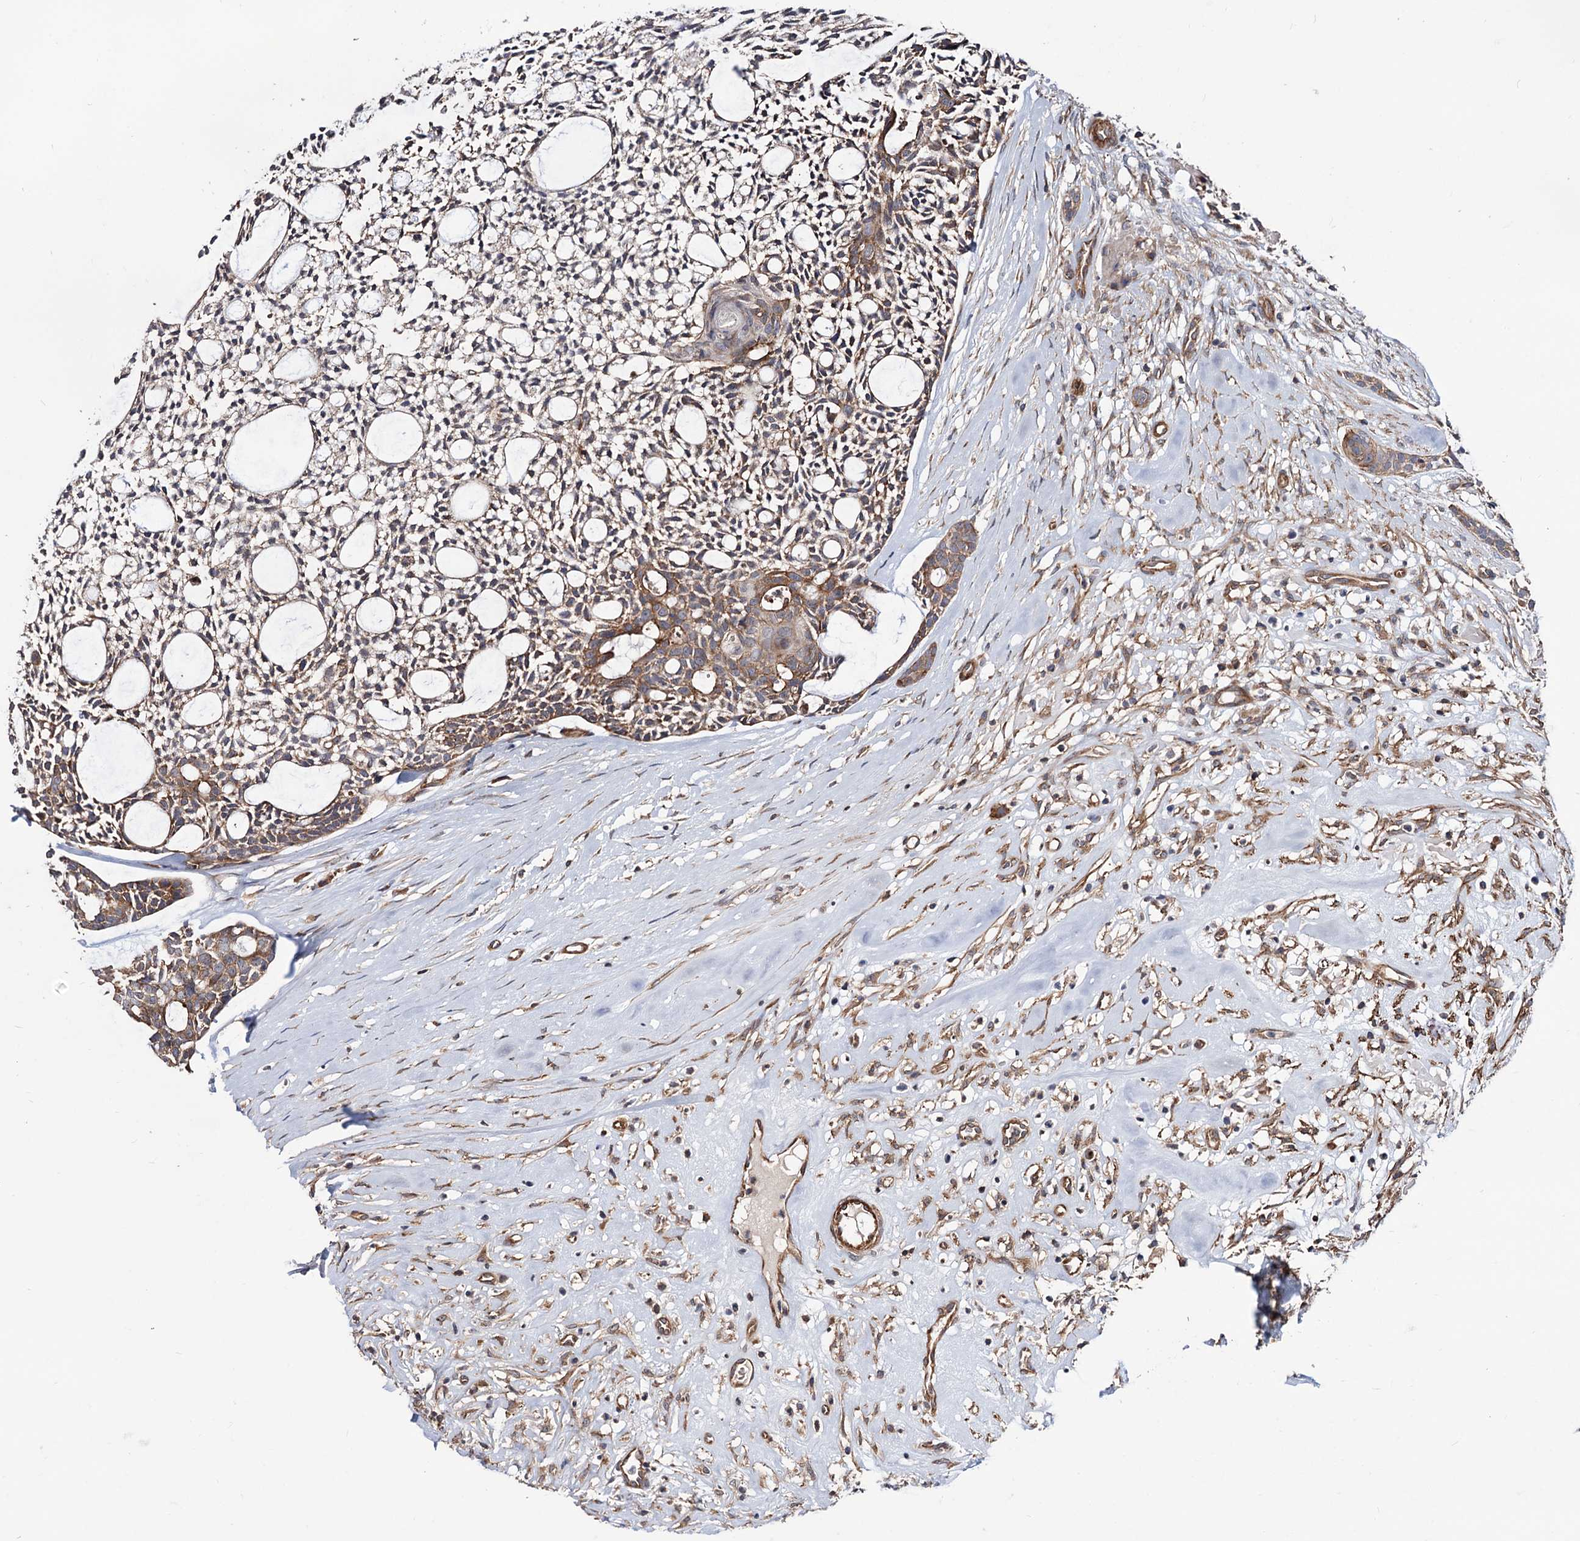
{"staining": {"intensity": "moderate", "quantity": "25%-75%", "location": "cytoplasmic/membranous"}, "tissue": "head and neck cancer", "cell_type": "Tumor cells", "image_type": "cancer", "snomed": [{"axis": "morphology", "description": "Adenocarcinoma, NOS"}, {"axis": "topography", "description": "Subcutis"}, {"axis": "topography", "description": "Head-Neck"}], "caption": "The histopathology image displays a brown stain indicating the presence of a protein in the cytoplasmic/membranous of tumor cells in head and neck adenocarcinoma.", "gene": "FERMT2", "patient": {"sex": "female", "age": 73}}